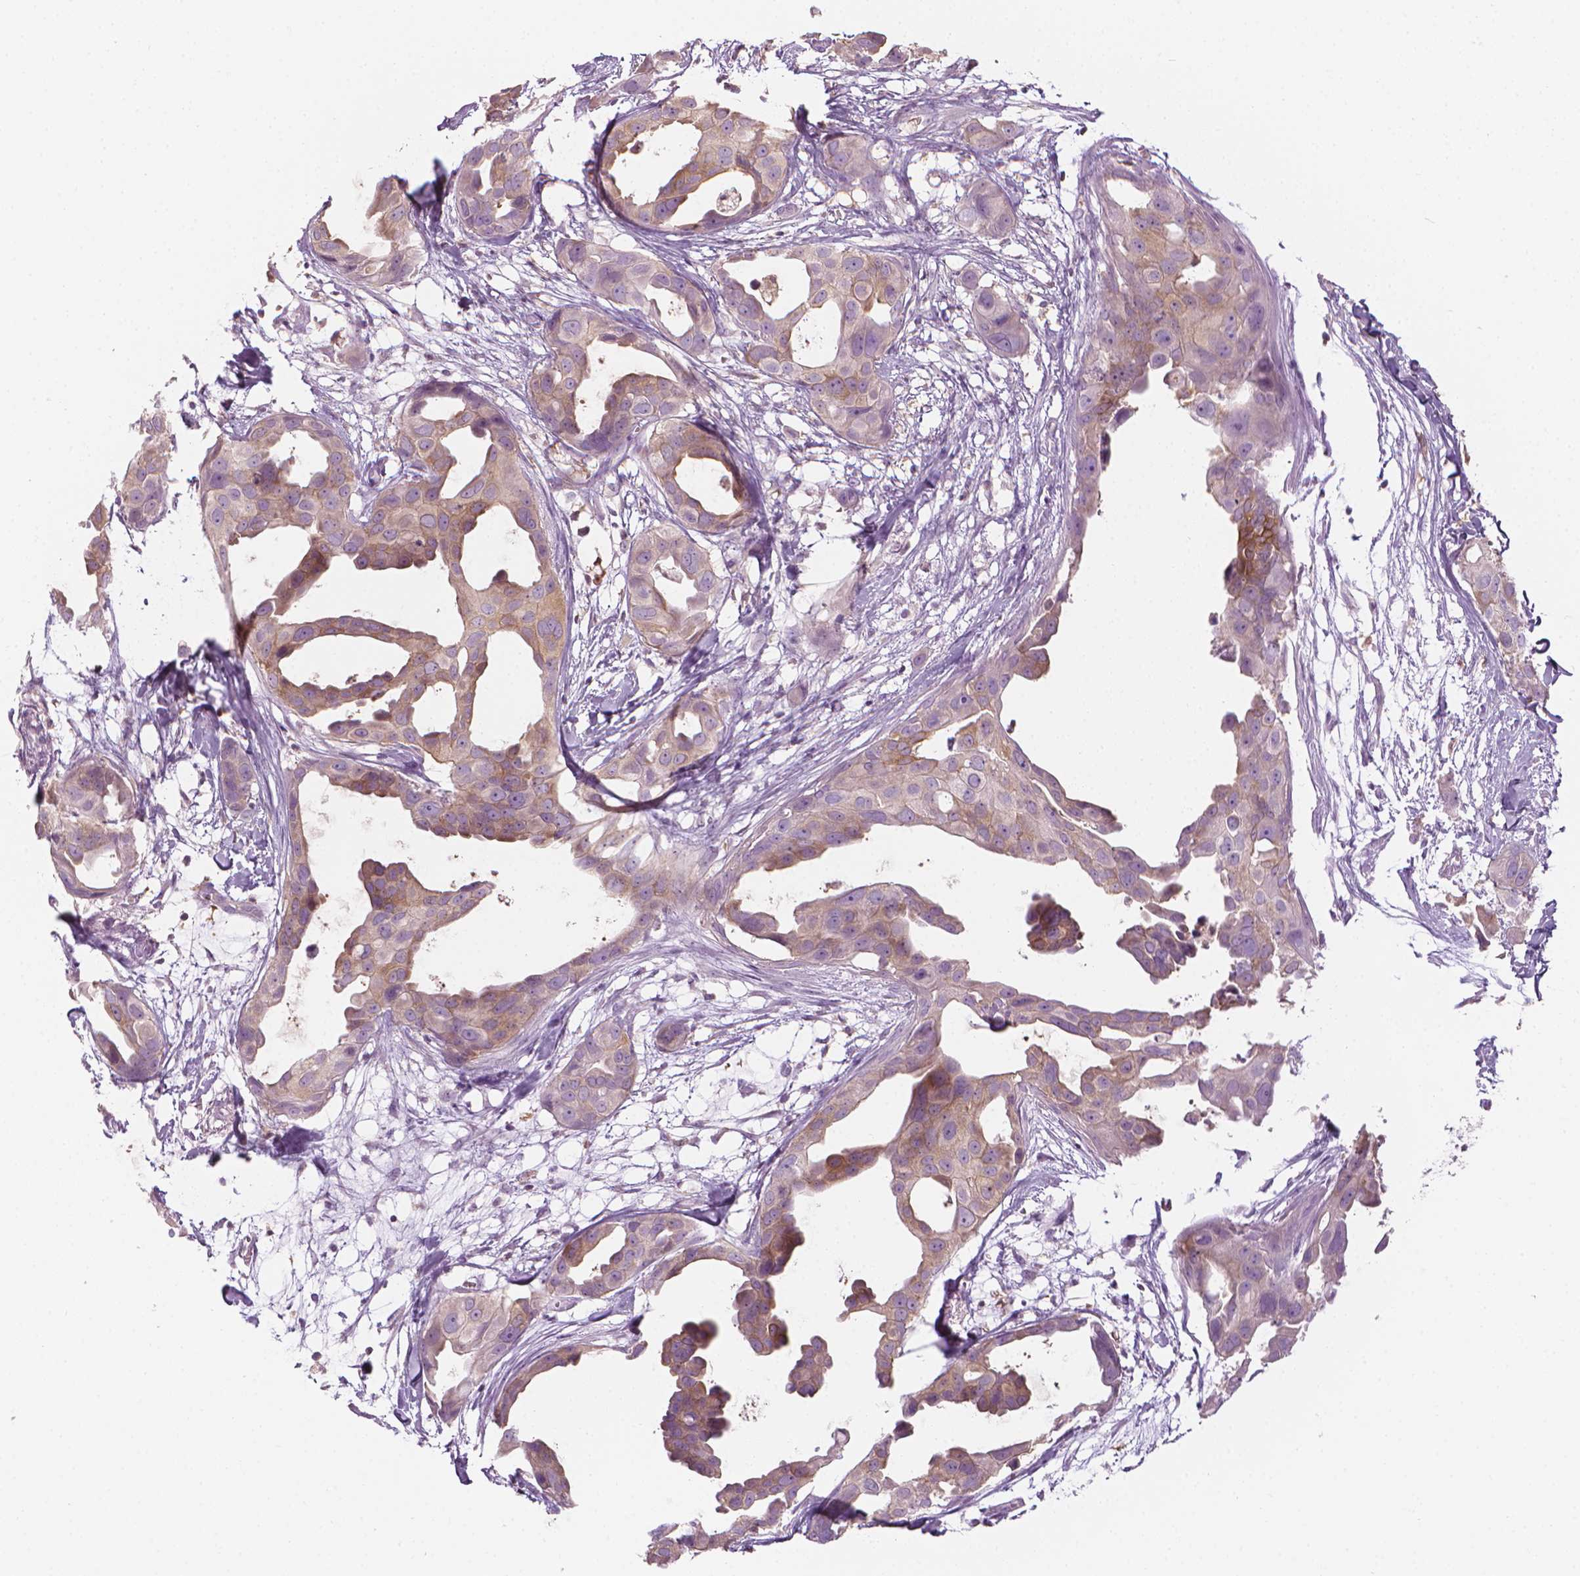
{"staining": {"intensity": "weak", "quantity": ">75%", "location": "cytoplasmic/membranous"}, "tissue": "breast cancer", "cell_type": "Tumor cells", "image_type": "cancer", "snomed": [{"axis": "morphology", "description": "Duct carcinoma"}, {"axis": "topography", "description": "Breast"}], "caption": "IHC (DAB (3,3'-diaminobenzidine)) staining of human invasive ductal carcinoma (breast) reveals weak cytoplasmic/membranous protein expression in about >75% of tumor cells.", "gene": "SHMT1", "patient": {"sex": "female", "age": 38}}